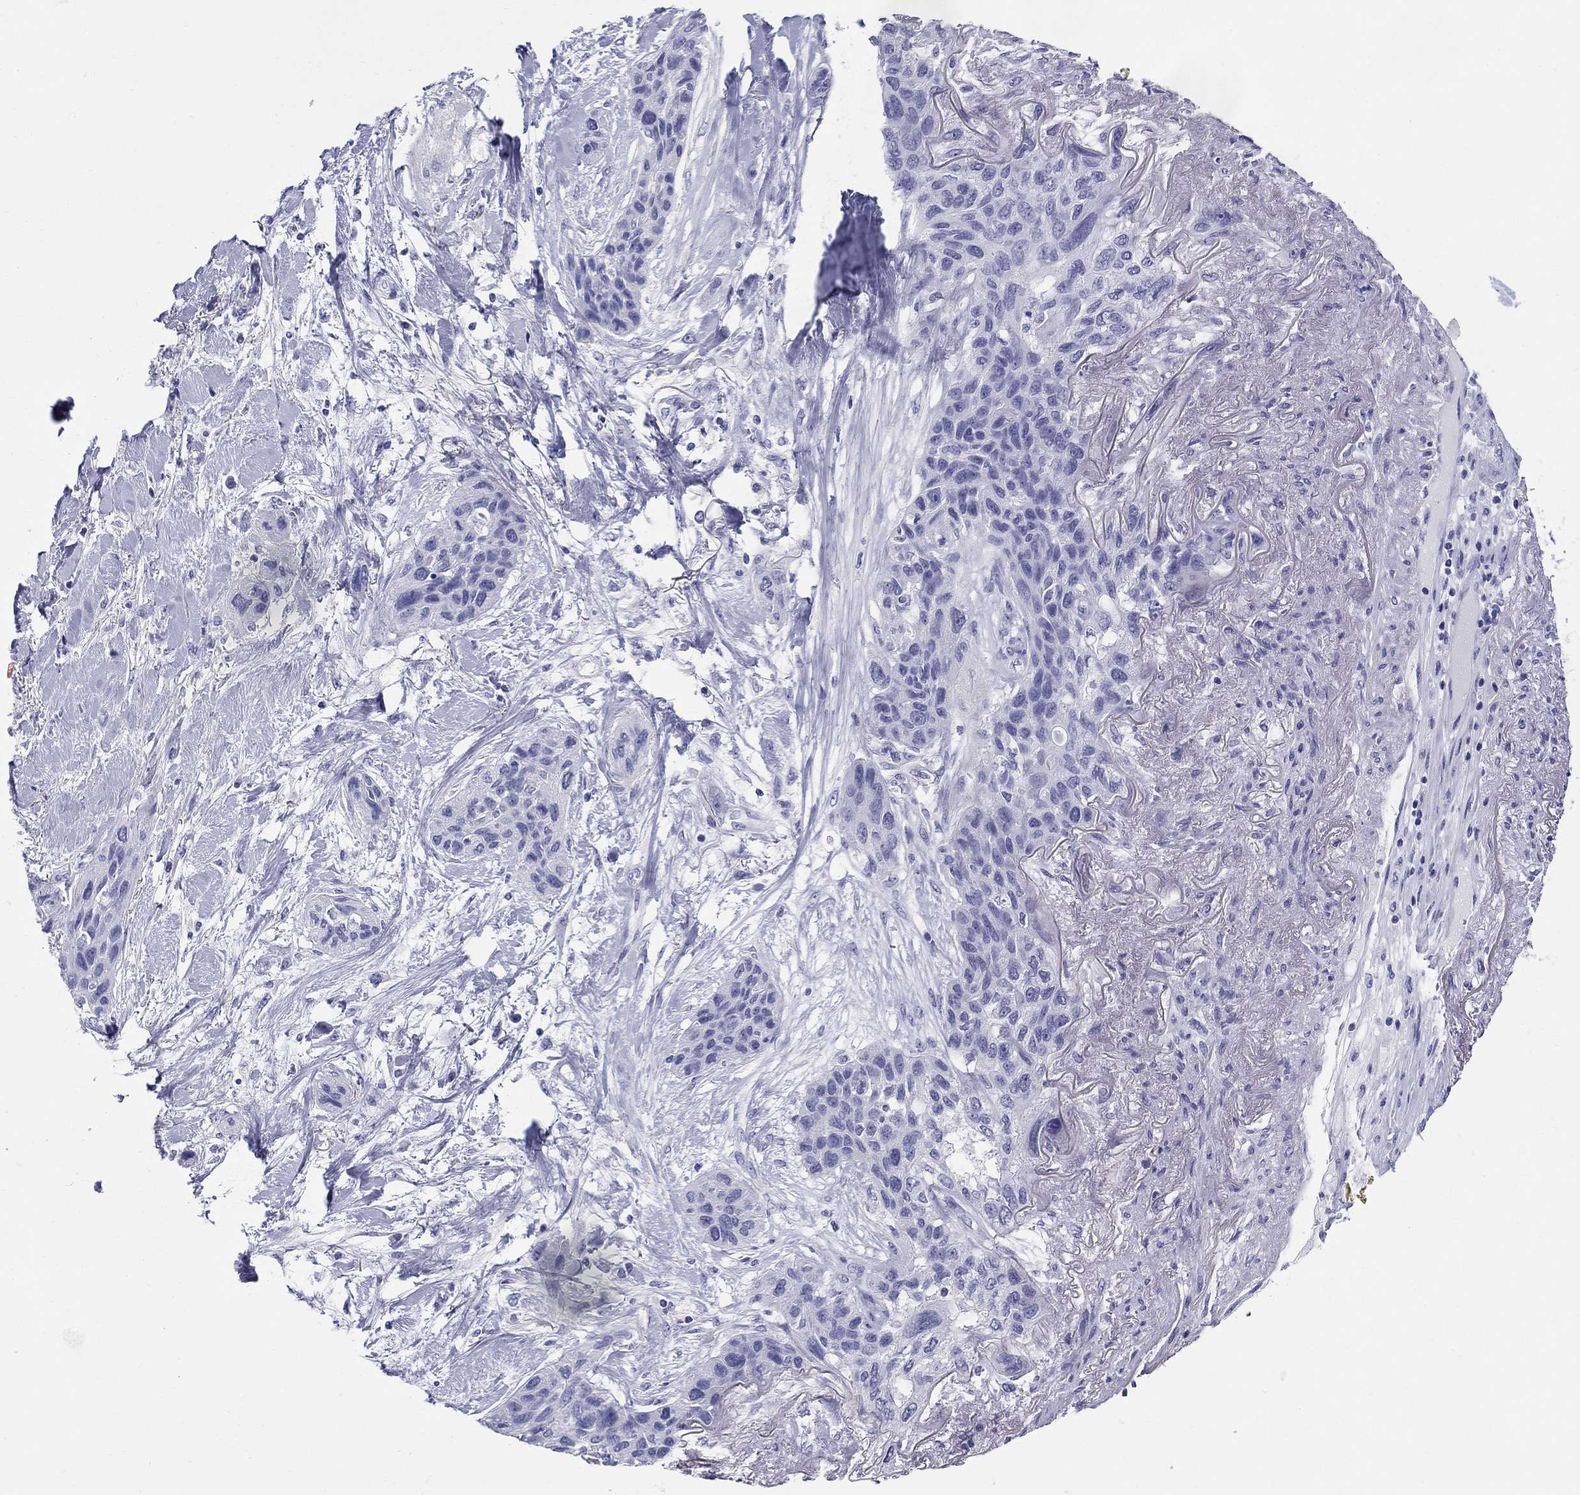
{"staining": {"intensity": "negative", "quantity": "none", "location": "none"}, "tissue": "lung cancer", "cell_type": "Tumor cells", "image_type": "cancer", "snomed": [{"axis": "morphology", "description": "Squamous cell carcinoma, NOS"}, {"axis": "topography", "description": "Lung"}], "caption": "Tumor cells show no significant protein positivity in lung cancer (squamous cell carcinoma). Nuclei are stained in blue.", "gene": "LAMP5", "patient": {"sex": "female", "age": 70}}